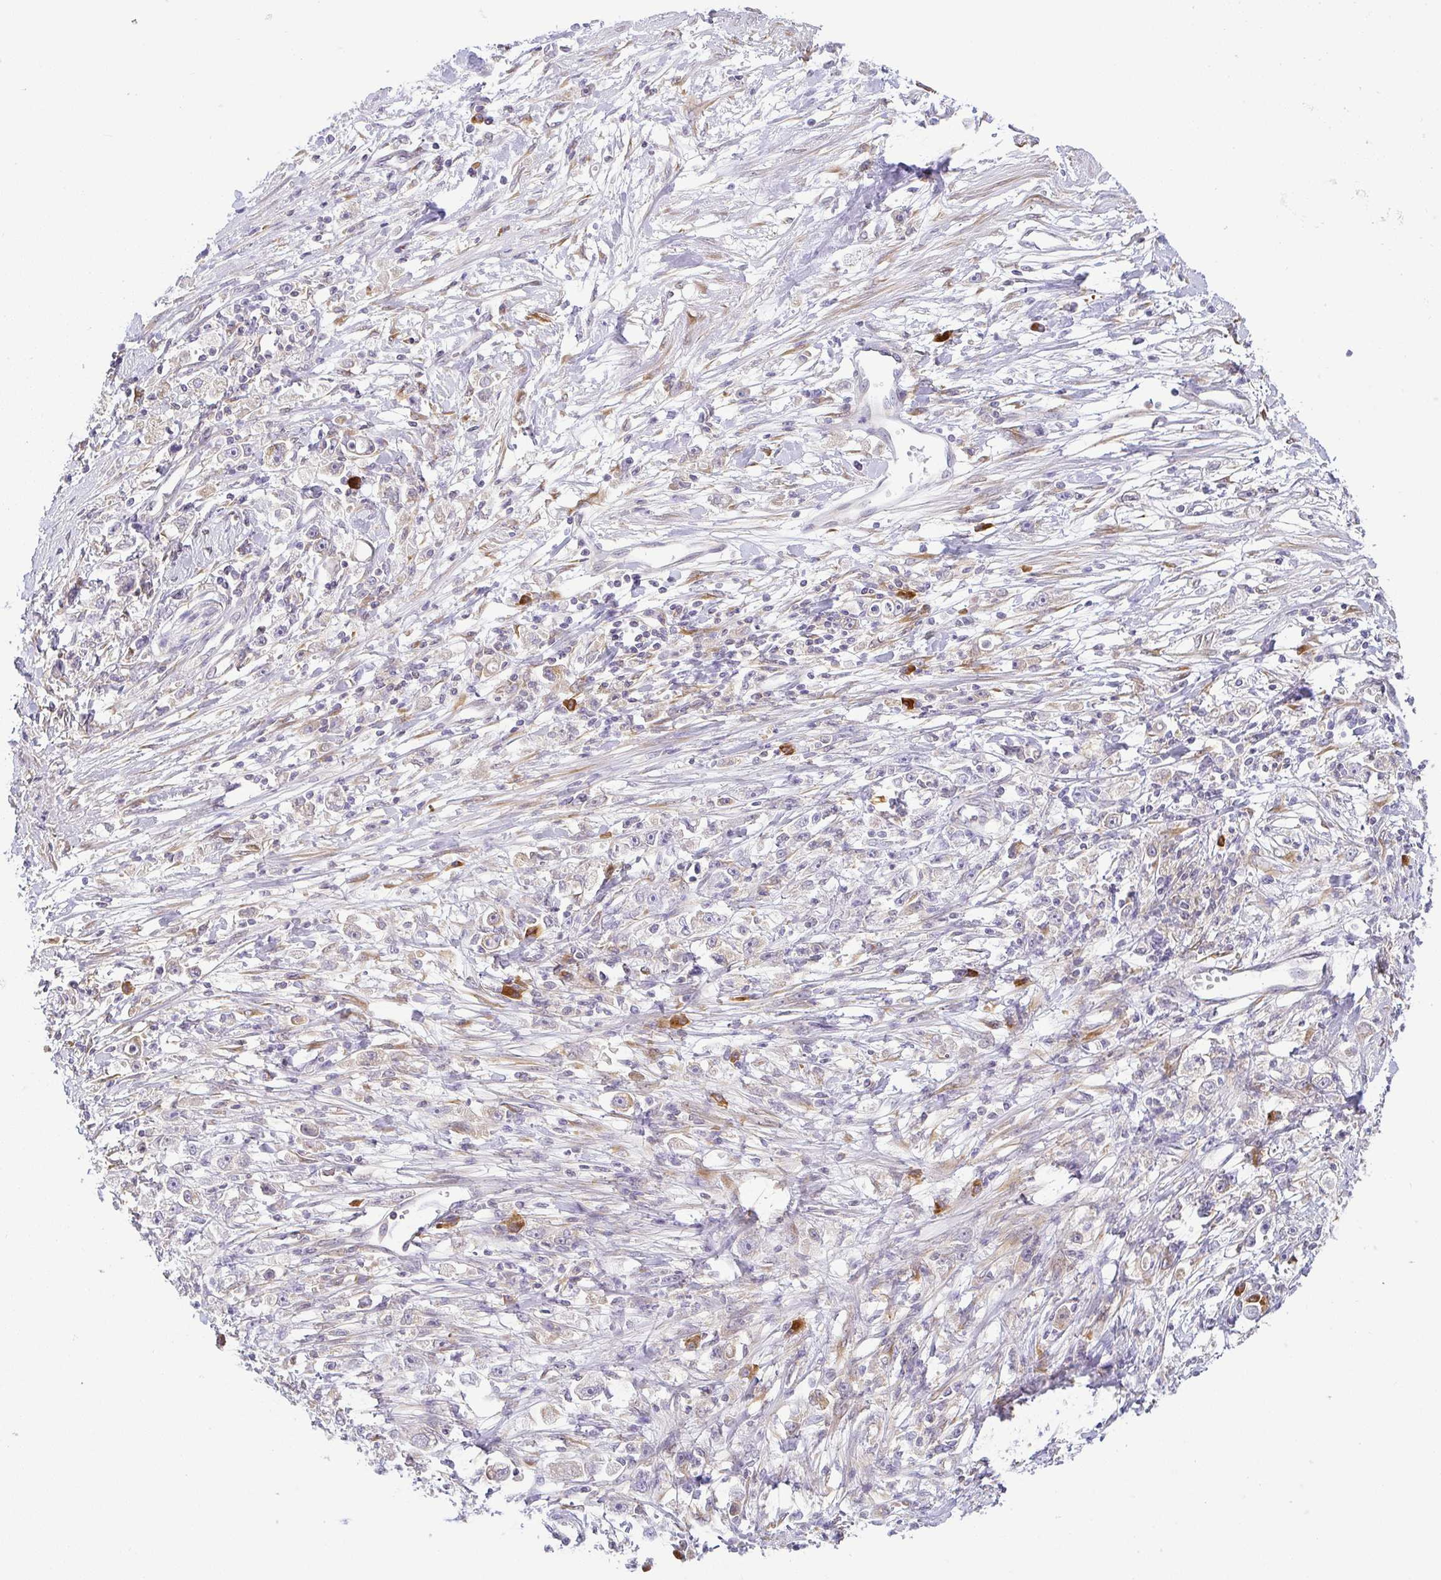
{"staining": {"intensity": "negative", "quantity": "none", "location": "none"}, "tissue": "stomach cancer", "cell_type": "Tumor cells", "image_type": "cancer", "snomed": [{"axis": "morphology", "description": "Adenocarcinoma, NOS"}, {"axis": "topography", "description": "Stomach"}], "caption": "Photomicrograph shows no significant protein positivity in tumor cells of stomach adenocarcinoma.", "gene": "DERL2", "patient": {"sex": "female", "age": 59}}